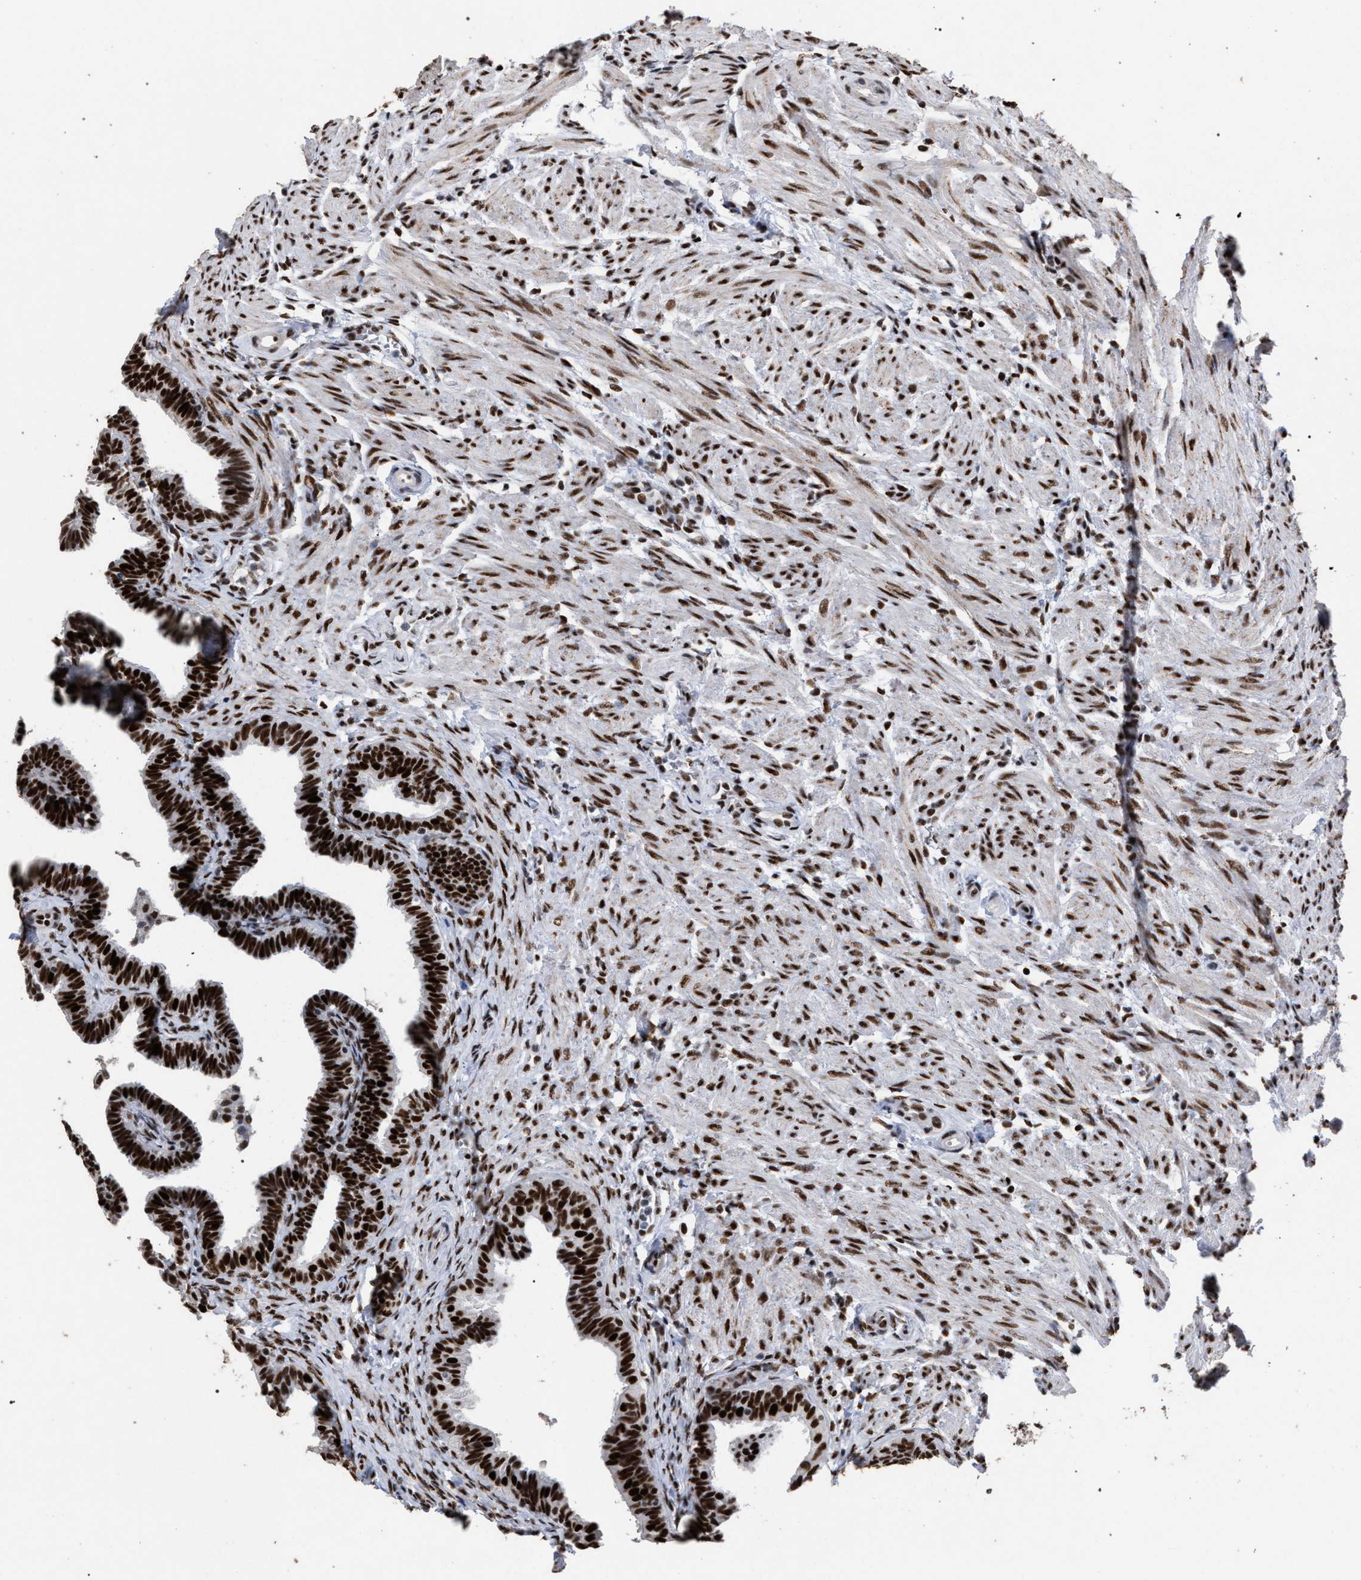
{"staining": {"intensity": "strong", "quantity": ">75%", "location": "nuclear"}, "tissue": "fallopian tube", "cell_type": "Glandular cells", "image_type": "normal", "snomed": [{"axis": "morphology", "description": "Normal tissue, NOS"}, {"axis": "topography", "description": "Fallopian tube"}, {"axis": "topography", "description": "Ovary"}], "caption": "DAB (3,3'-diaminobenzidine) immunohistochemical staining of normal fallopian tube shows strong nuclear protein expression in approximately >75% of glandular cells.", "gene": "TP53BP1", "patient": {"sex": "female", "age": 23}}